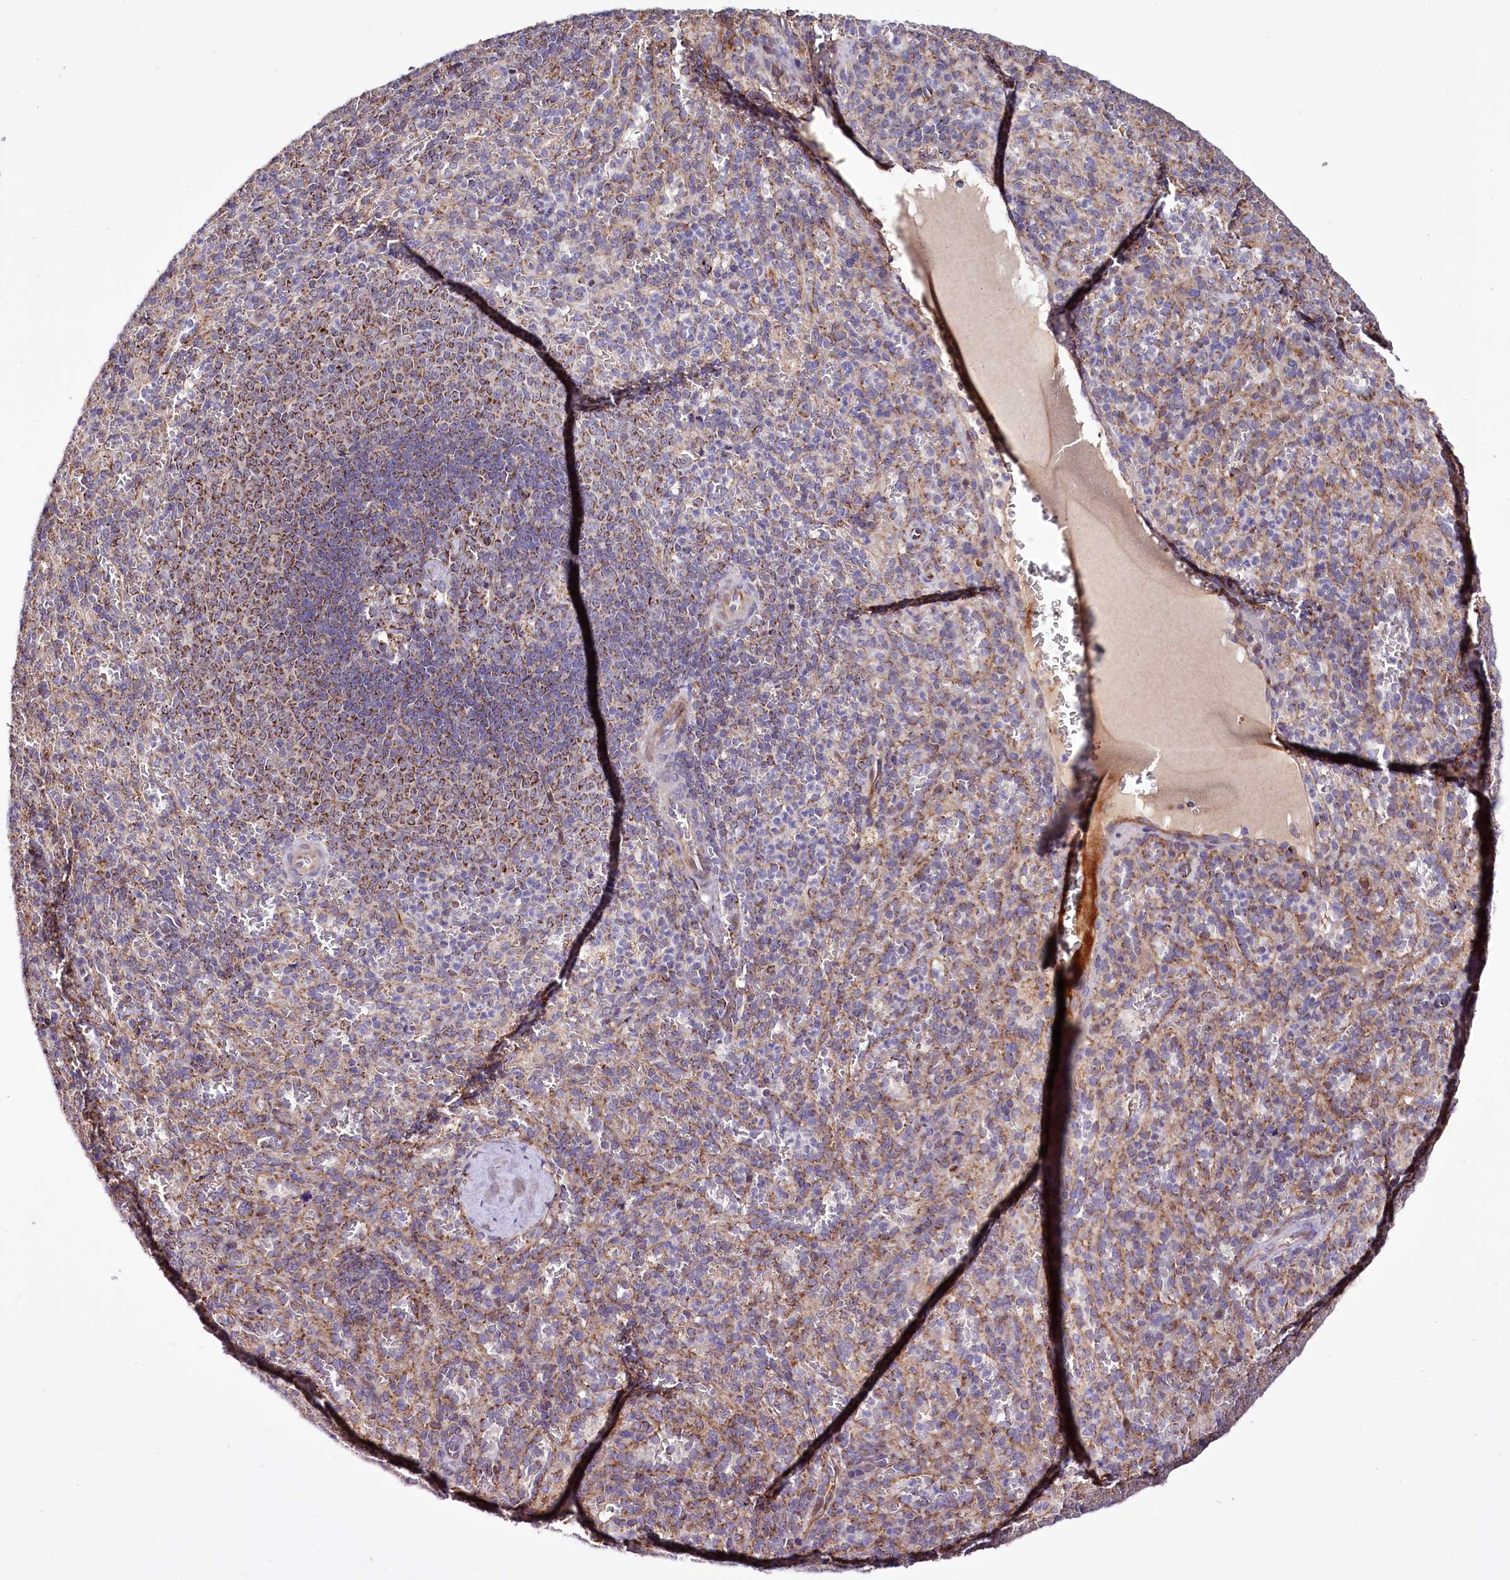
{"staining": {"intensity": "moderate", "quantity": "<25%", "location": "cytoplasmic/membranous"}, "tissue": "spleen", "cell_type": "Cells in red pulp", "image_type": "normal", "snomed": [{"axis": "morphology", "description": "Normal tissue, NOS"}, {"axis": "topography", "description": "Spleen"}], "caption": "Protein staining exhibits moderate cytoplasmic/membranous staining in about <25% of cells in red pulp in normal spleen. (Stains: DAB (3,3'-diaminobenzidine) in brown, nuclei in blue, Microscopy: brightfield microscopy at high magnification).", "gene": "ST7", "patient": {"sex": "female", "age": 21}}